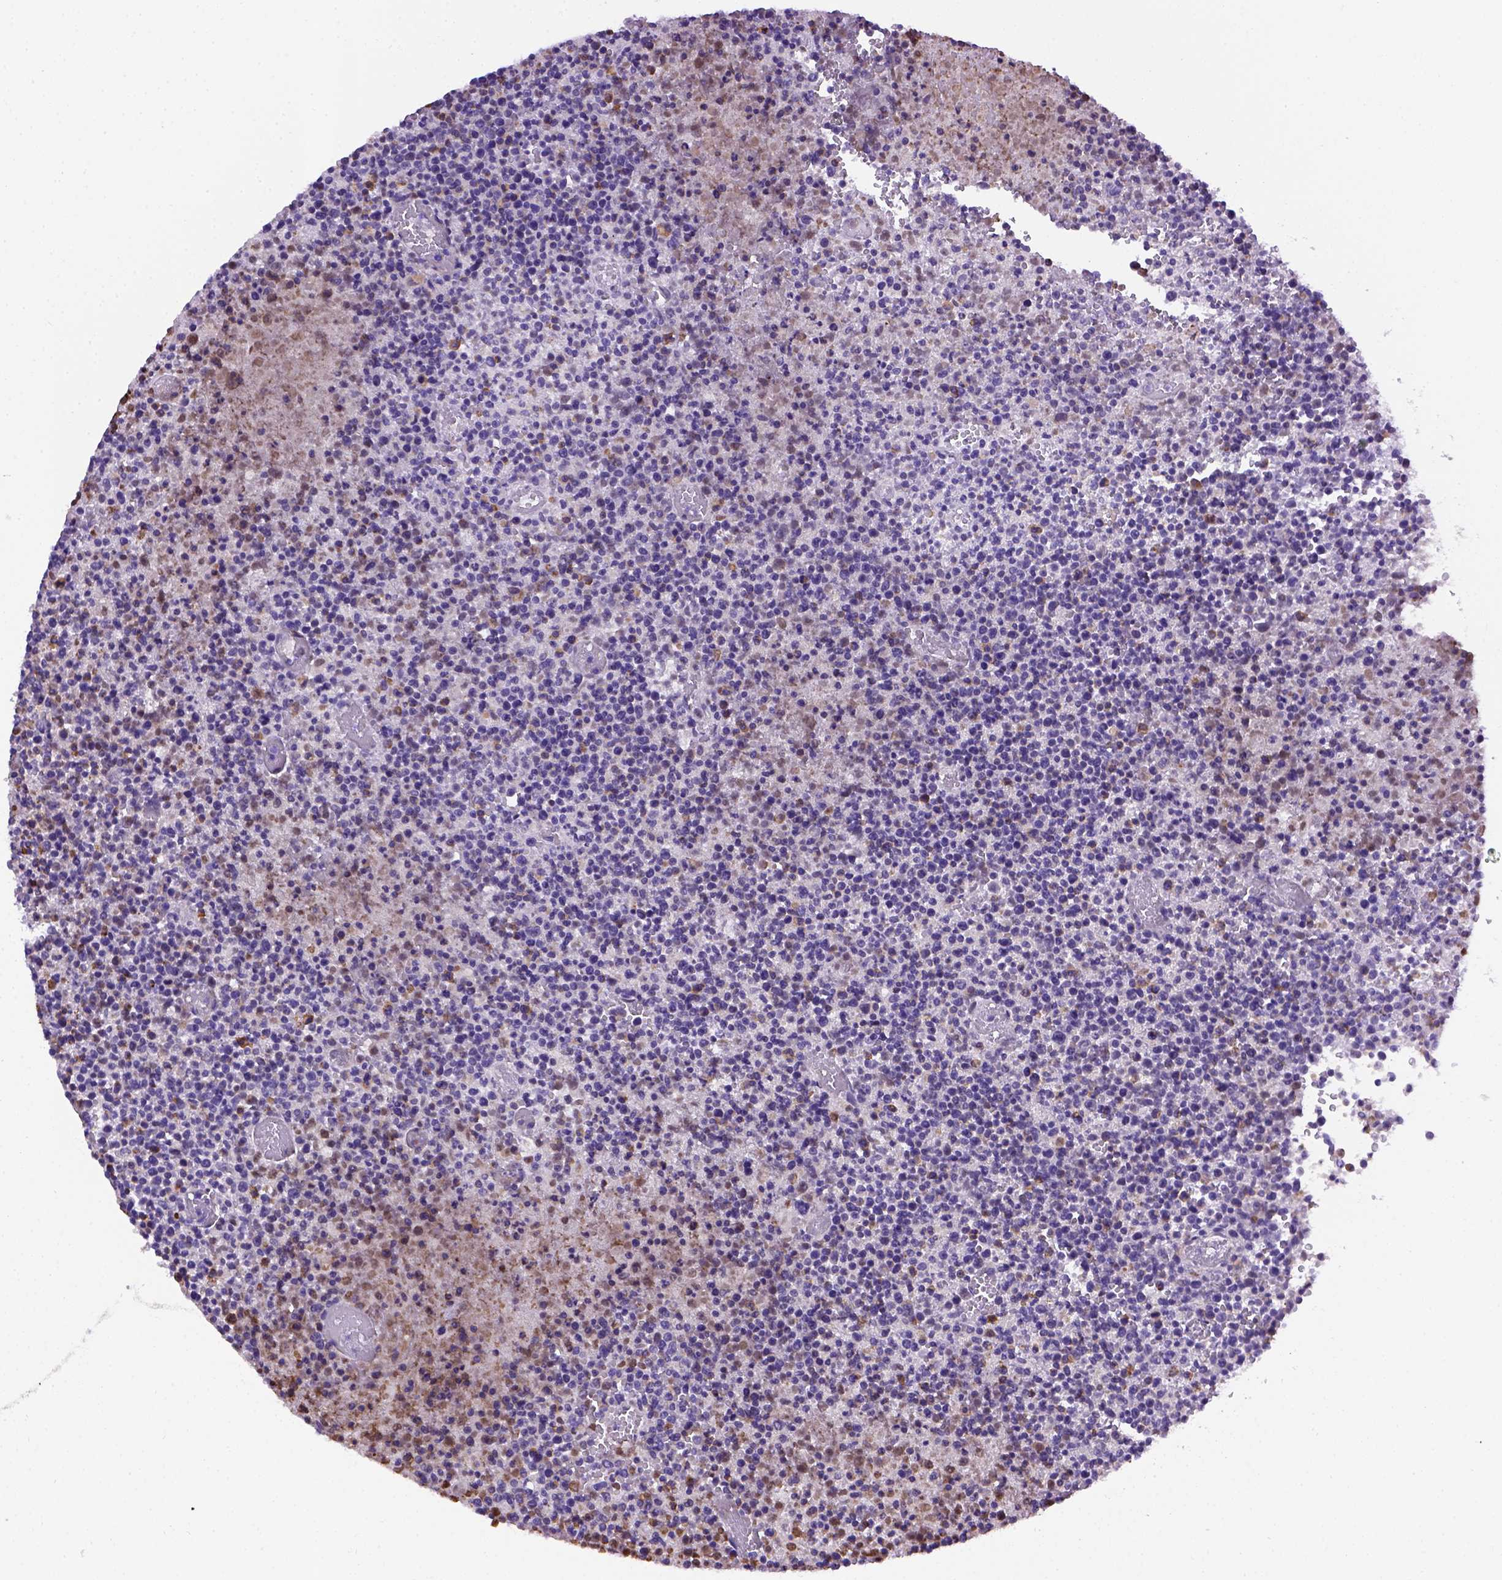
{"staining": {"intensity": "negative", "quantity": "none", "location": "none"}, "tissue": "lymphoma", "cell_type": "Tumor cells", "image_type": "cancer", "snomed": [{"axis": "morphology", "description": "Malignant lymphoma, non-Hodgkin's type, High grade"}, {"axis": "topography", "description": "Lymph node"}], "caption": "A photomicrograph of human malignant lymphoma, non-Hodgkin's type (high-grade) is negative for staining in tumor cells.", "gene": "FAM184B", "patient": {"sex": "male", "age": 13}}